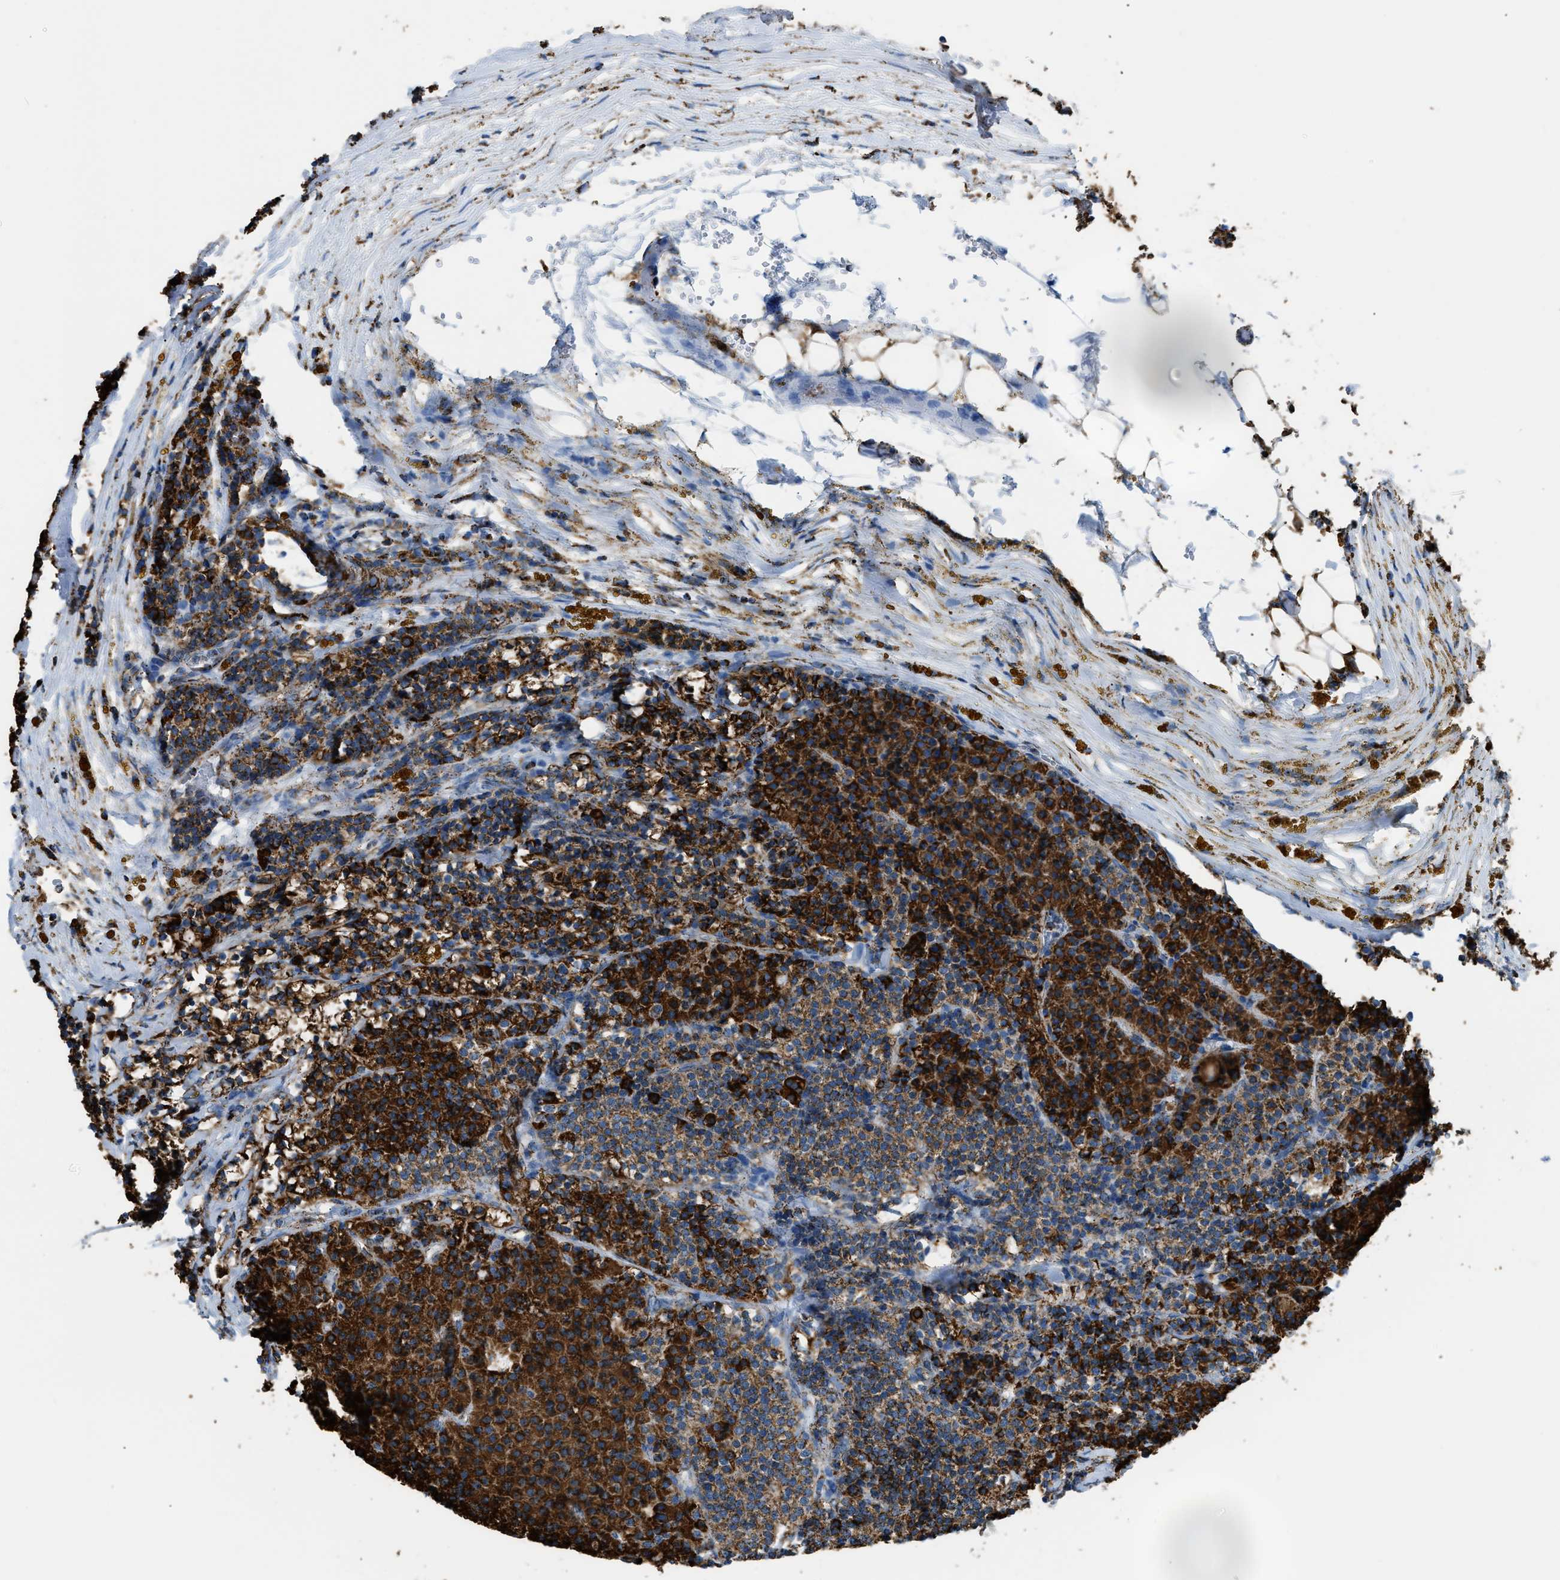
{"staining": {"intensity": "strong", "quantity": ">75%", "location": "cytoplasmic/membranous"}, "tissue": "parathyroid gland", "cell_type": "Glandular cells", "image_type": "normal", "snomed": [{"axis": "morphology", "description": "Normal tissue, NOS"}, {"axis": "morphology", "description": "Adenoma, NOS"}, {"axis": "topography", "description": "Parathyroid gland"}], "caption": "DAB immunohistochemical staining of benign parathyroid gland reveals strong cytoplasmic/membranous protein staining in about >75% of glandular cells. The protein of interest is stained brown, and the nuclei are stained in blue (DAB IHC with brightfield microscopy, high magnification).", "gene": "ETFB", "patient": {"sex": "male", "age": 75}}